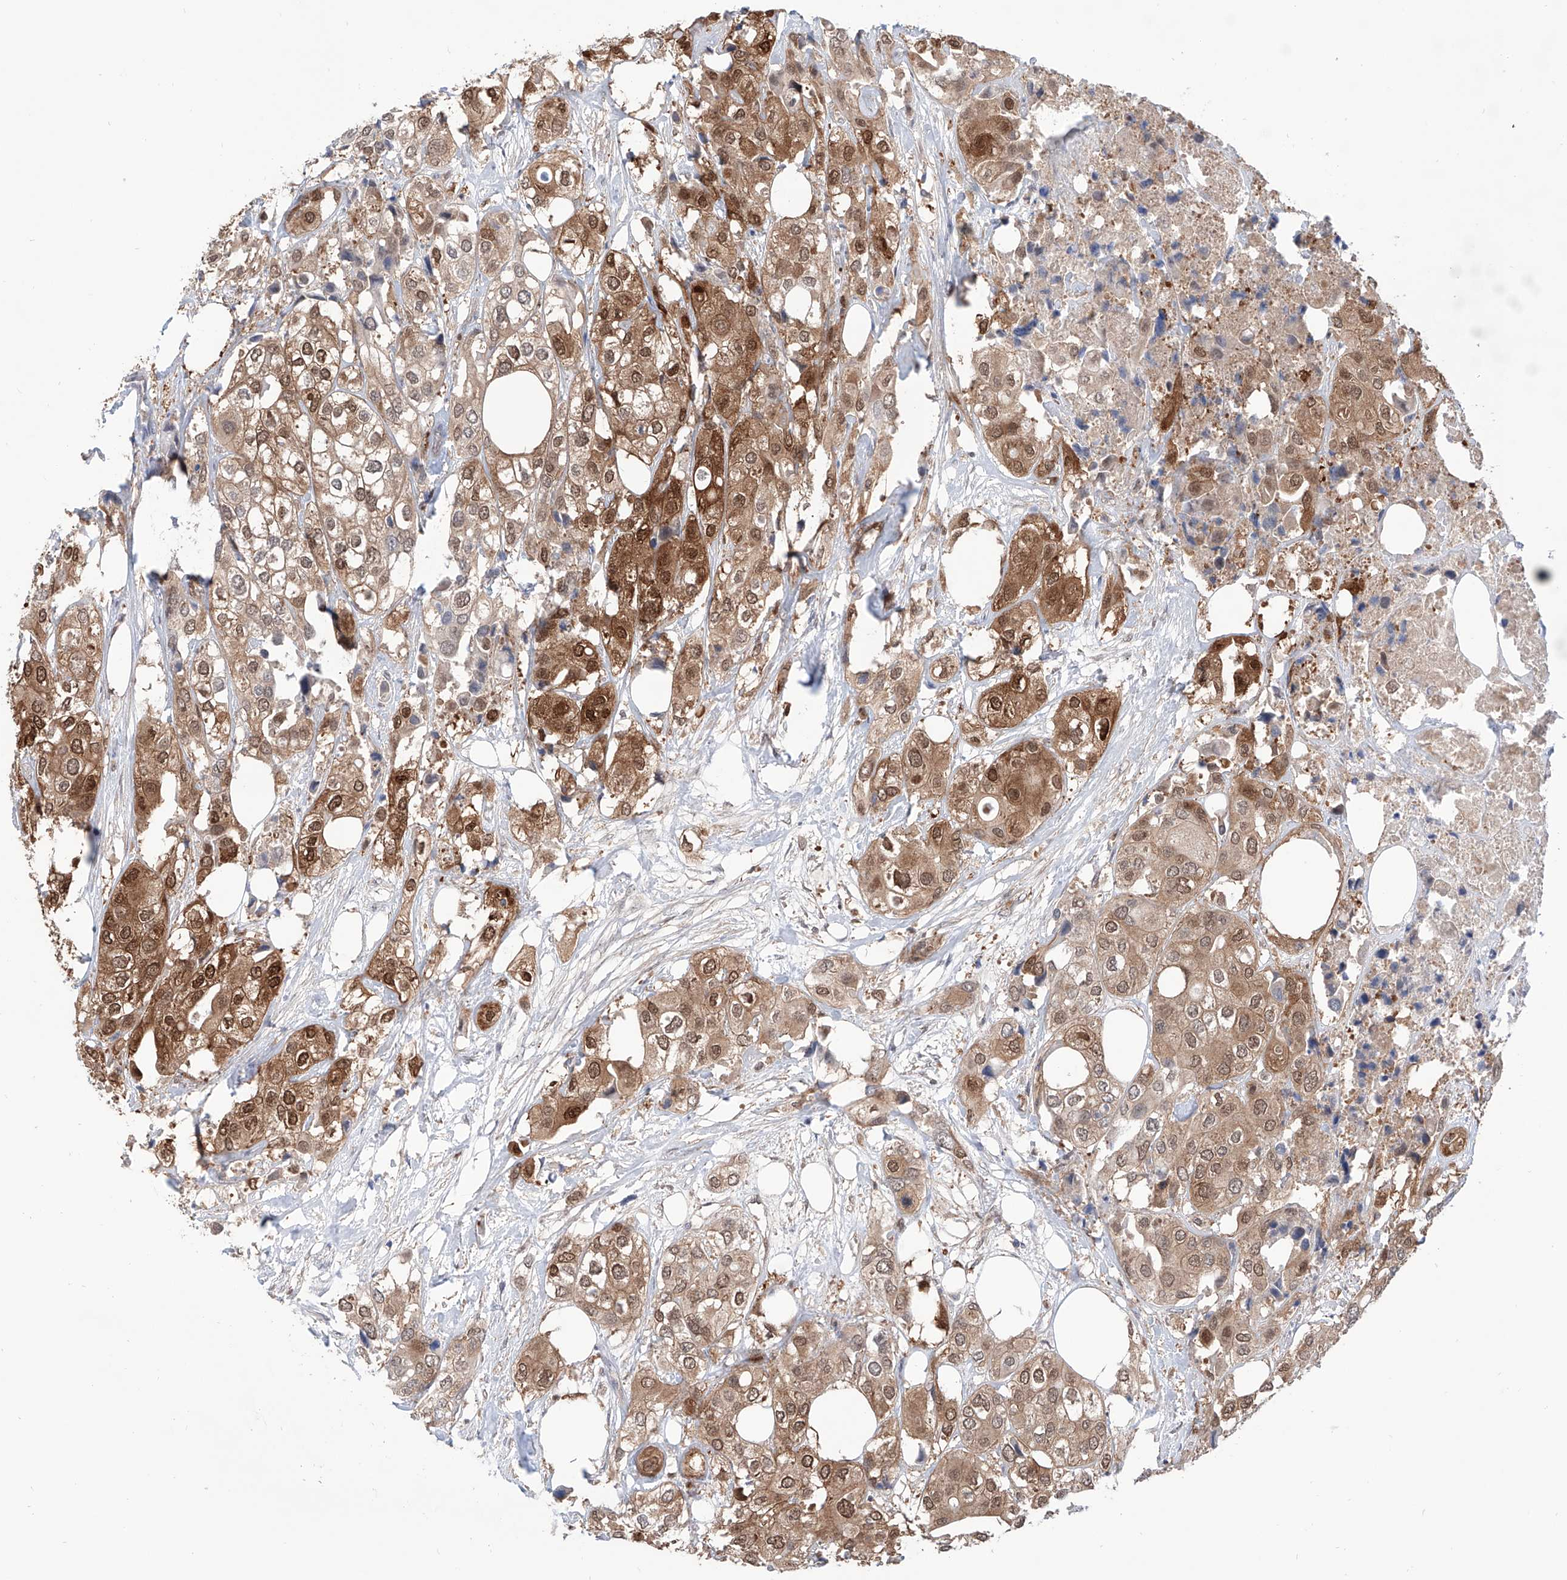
{"staining": {"intensity": "moderate", "quantity": ">75%", "location": "cytoplasmic/membranous,nuclear"}, "tissue": "urothelial cancer", "cell_type": "Tumor cells", "image_type": "cancer", "snomed": [{"axis": "morphology", "description": "Urothelial carcinoma, High grade"}, {"axis": "topography", "description": "Urinary bladder"}], "caption": "Human urothelial cancer stained with a brown dye shows moderate cytoplasmic/membranous and nuclear positive expression in approximately >75% of tumor cells.", "gene": "PDXK", "patient": {"sex": "male", "age": 64}}